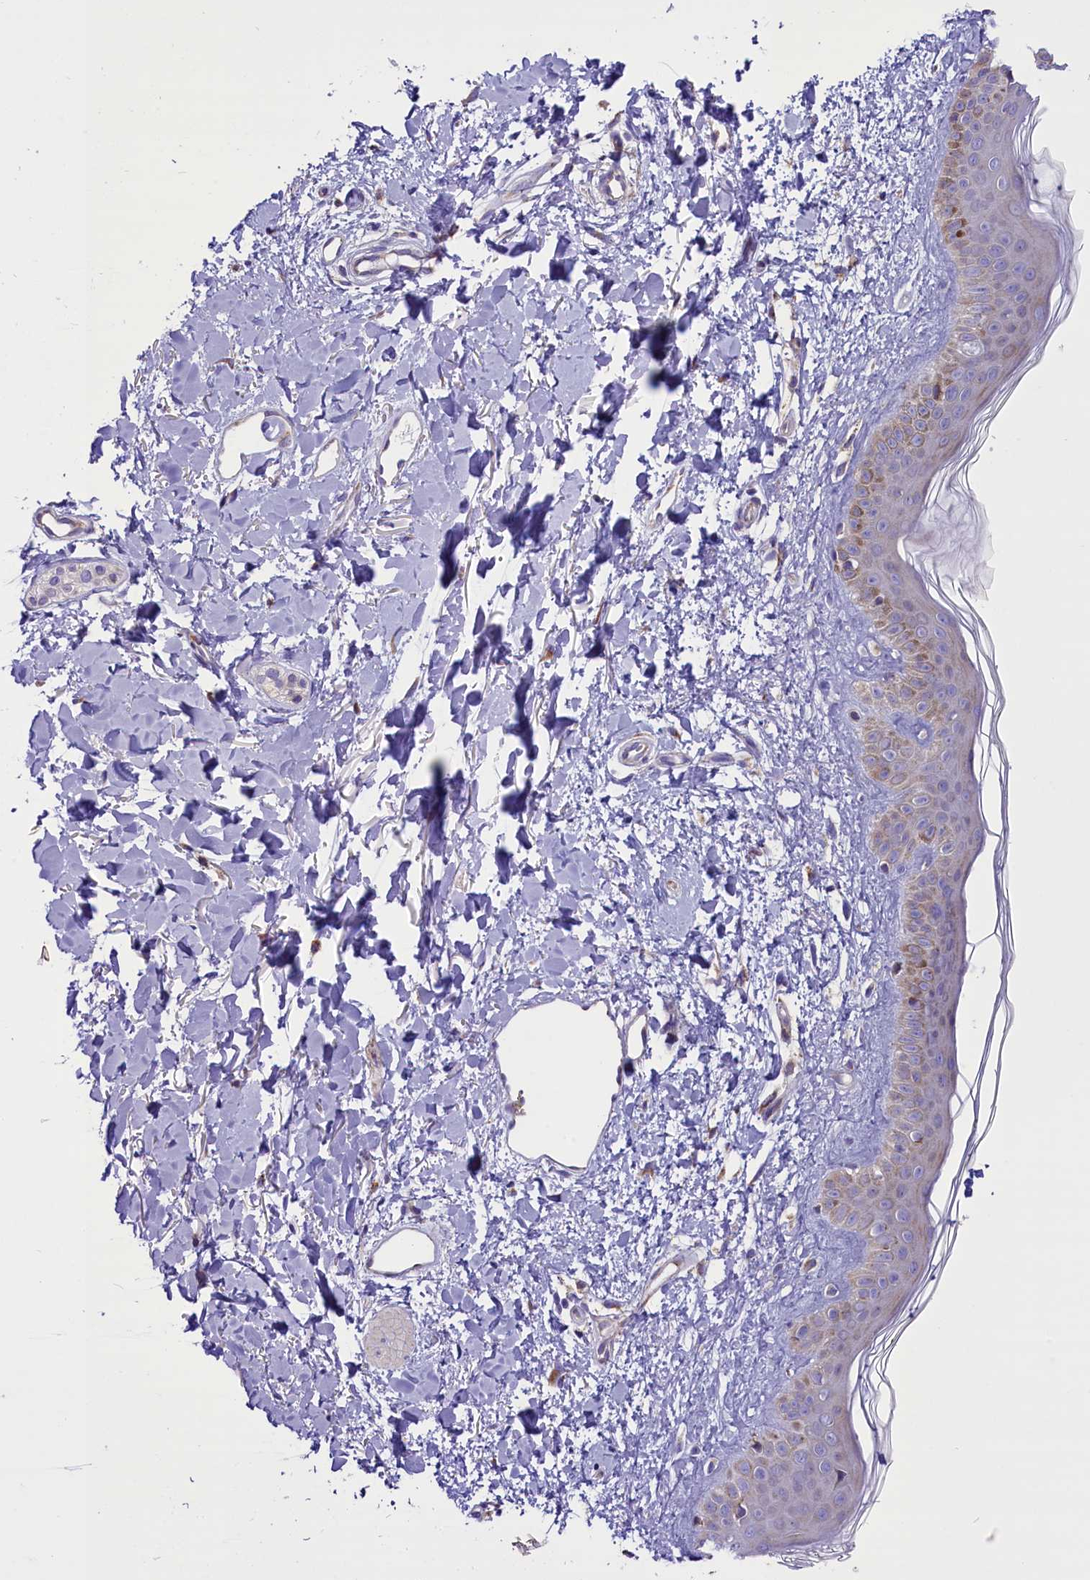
{"staining": {"intensity": "weak", "quantity": ">75%", "location": "cytoplasmic/membranous"}, "tissue": "skin", "cell_type": "Fibroblasts", "image_type": "normal", "snomed": [{"axis": "morphology", "description": "Normal tissue, NOS"}, {"axis": "topography", "description": "Skin"}], "caption": "A low amount of weak cytoplasmic/membranous expression is seen in approximately >75% of fibroblasts in benign skin. (Stains: DAB in brown, nuclei in blue, Microscopy: brightfield microscopy at high magnification).", "gene": "PTPRU", "patient": {"sex": "female", "age": 58}}